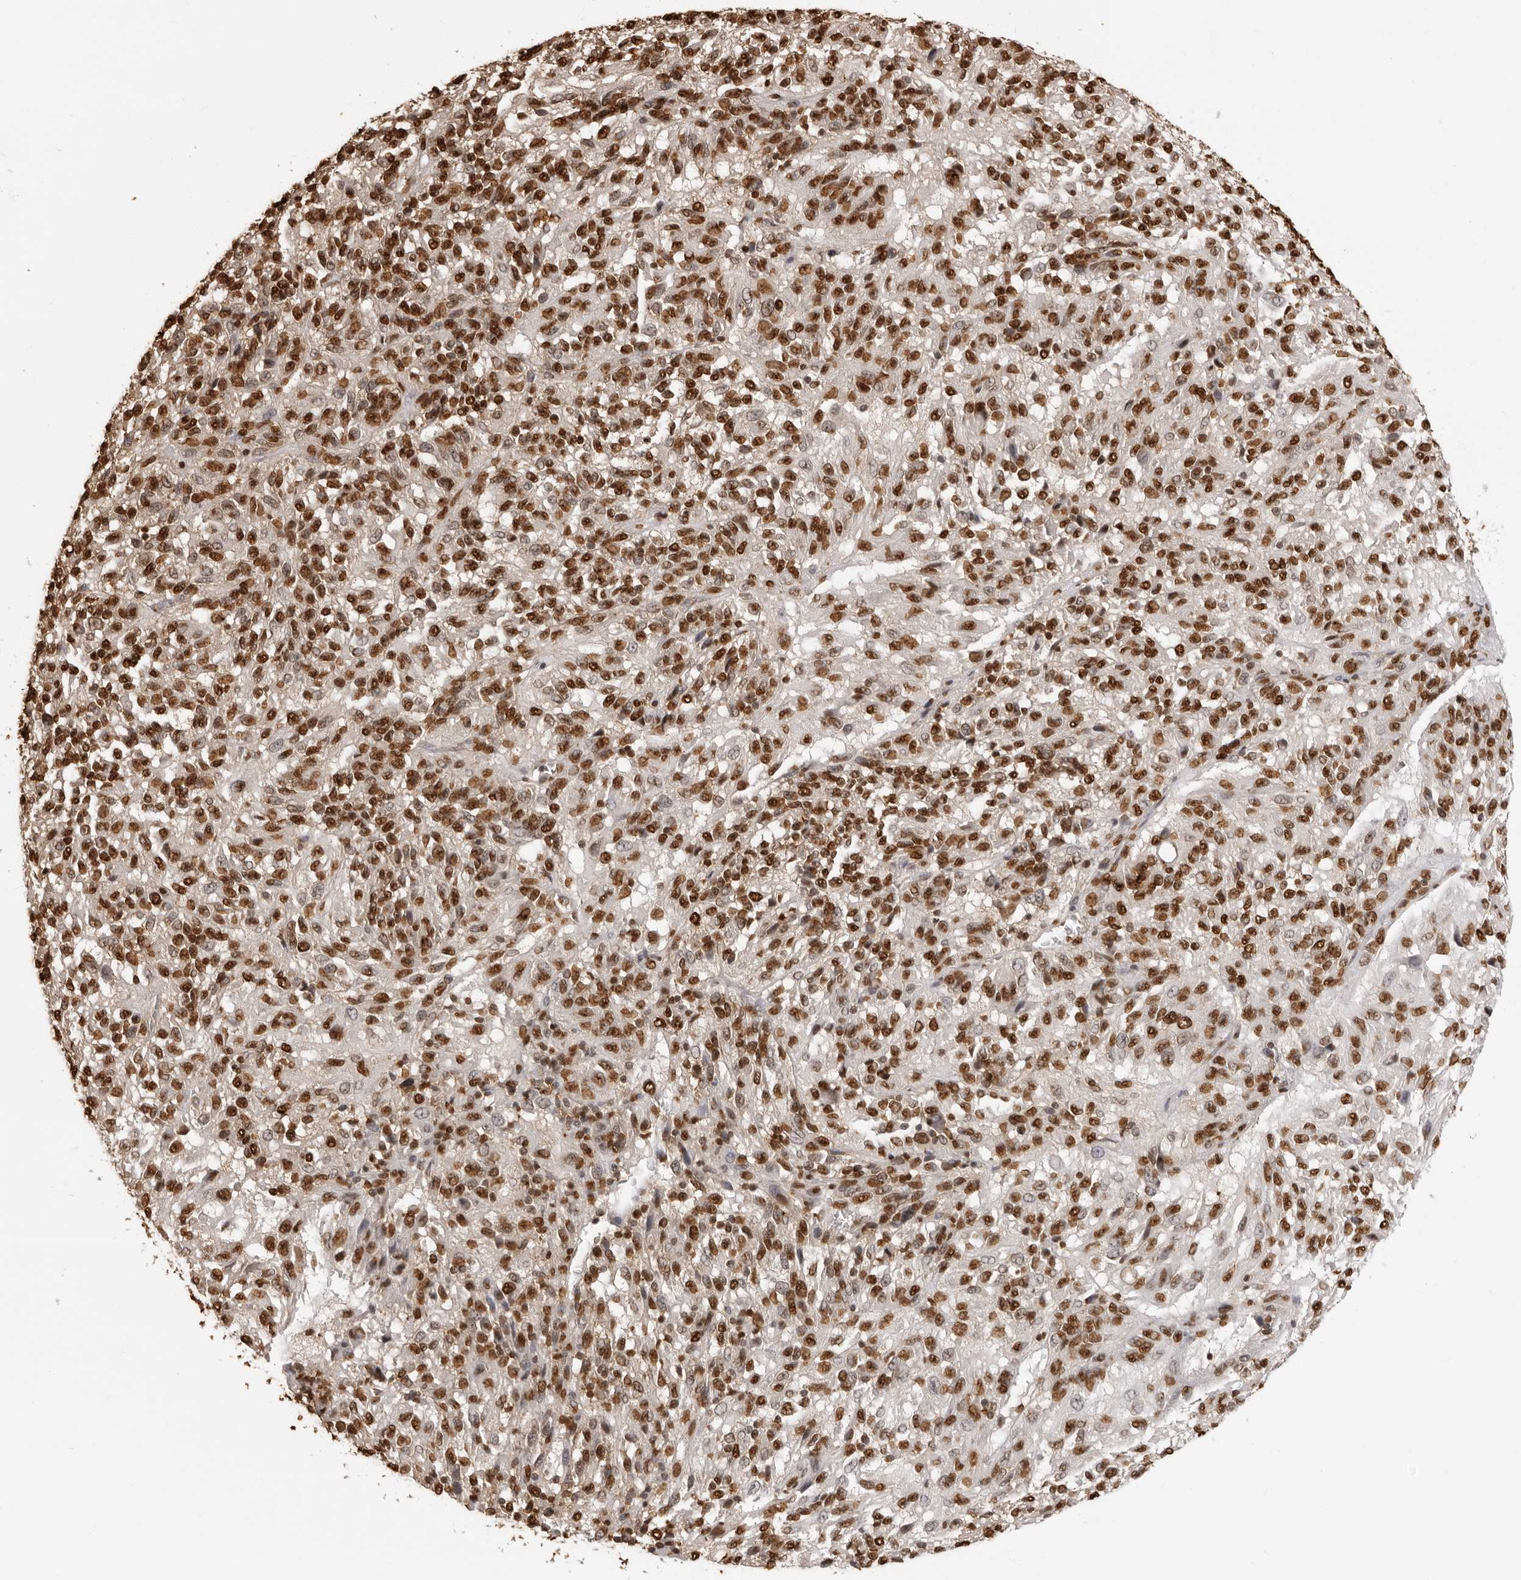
{"staining": {"intensity": "moderate", "quantity": ">75%", "location": "nuclear"}, "tissue": "melanoma", "cell_type": "Tumor cells", "image_type": "cancer", "snomed": [{"axis": "morphology", "description": "Malignant melanoma, Metastatic site"}, {"axis": "topography", "description": "Lung"}], "caption": "There is medium levels of moderate nuclear staining in tumor cells of malignant melanoma (metastatic site), as demonstrated by immunohistochemical staining (brown color).", "gene": "ZFP91", "patient": {"sex": "male", "age": 64}}